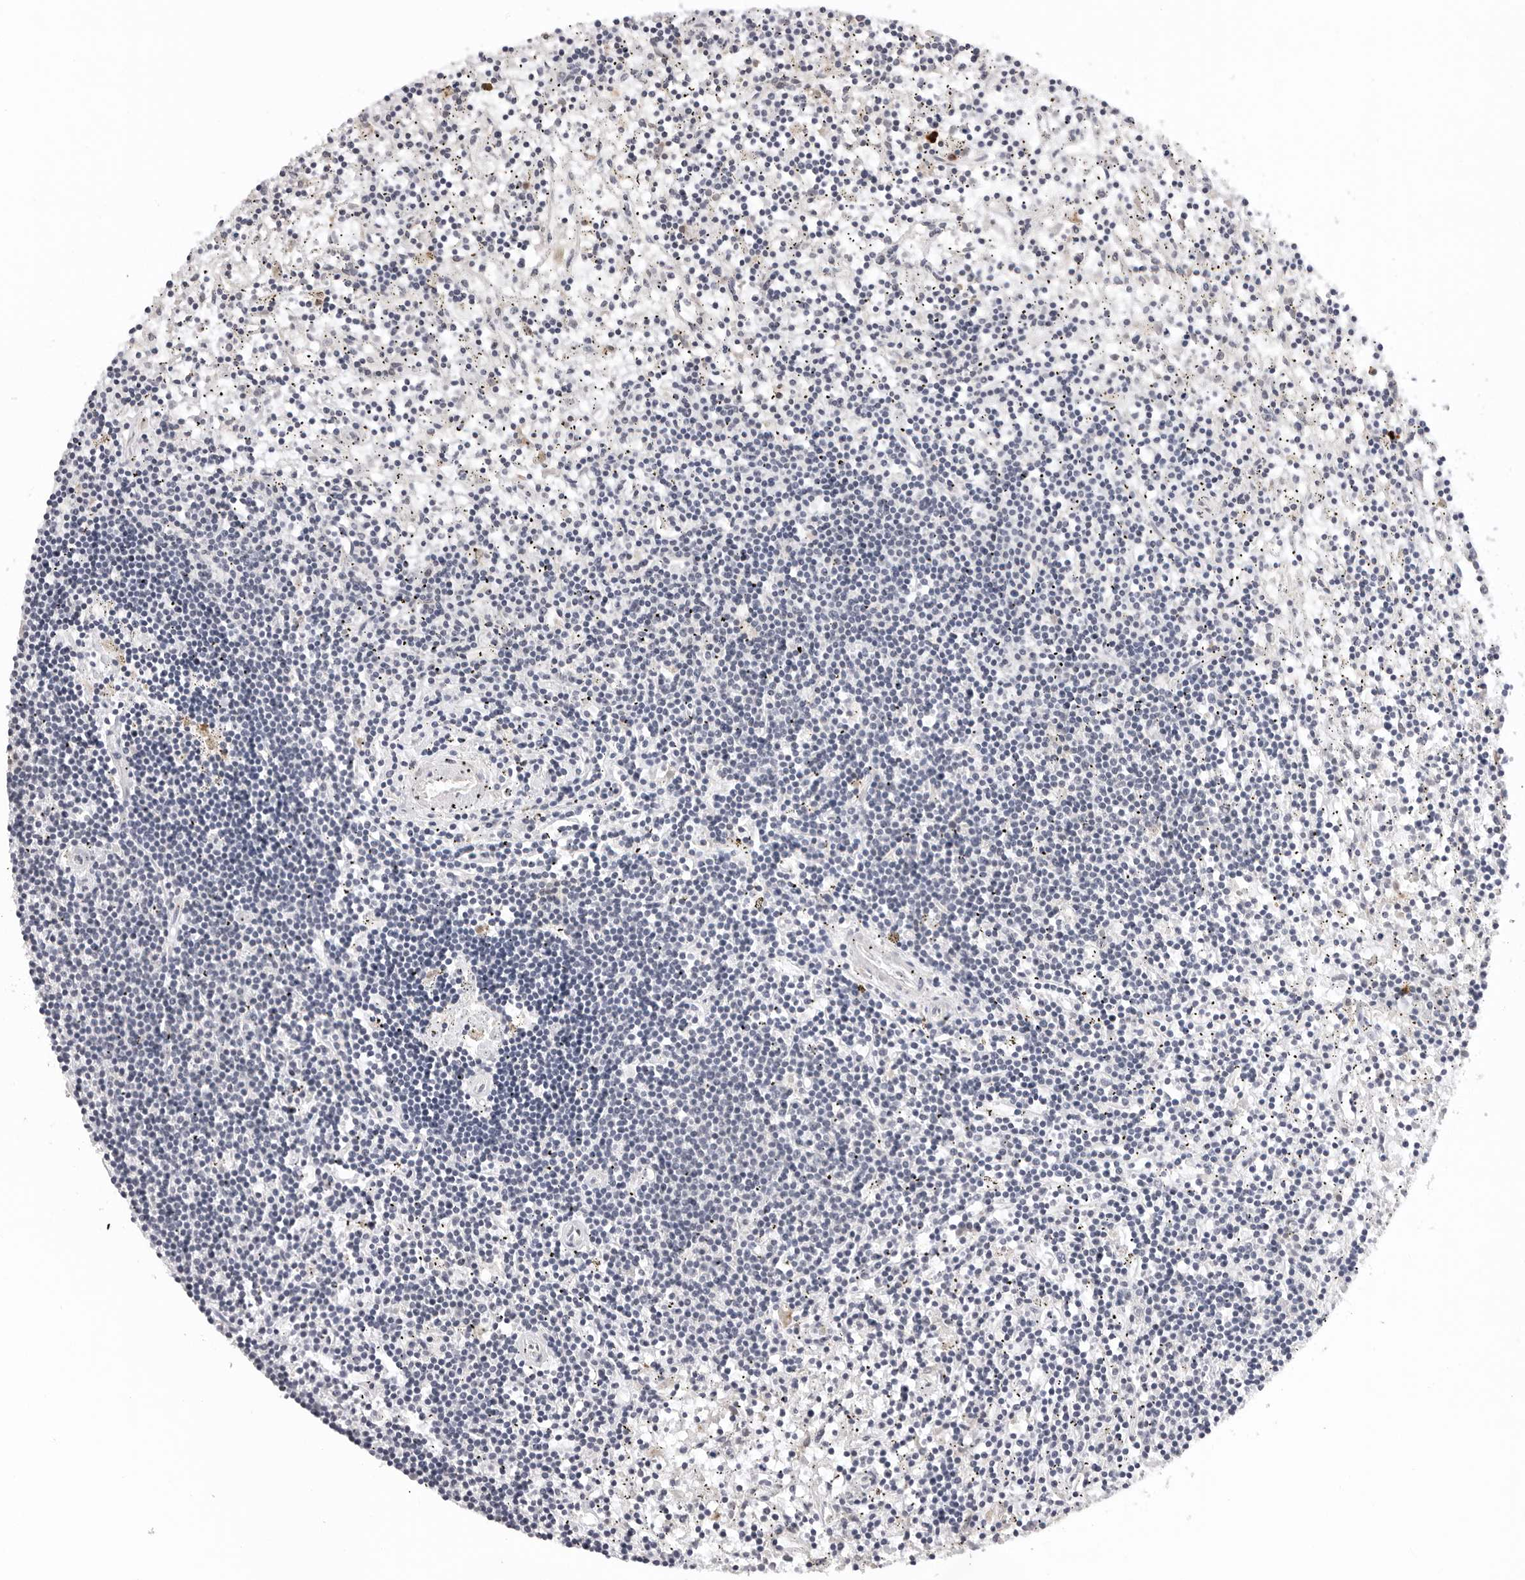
{"staining": {"intensity": "negative", "quantity": "none", "location": "none"}, "tissue": "lymphoma", "cell_type": "Tumor cells", "image_type": "cancer", "snomed": [{"axis": "morphology", "description": "Malignant lymphoma, non-Hodgkin's type, Low grade"}, {"axis": "topography", "description": "Spleen"}], "caption": "There is no significant positivity in tumor cells of low-grade malignant lymphoma, non-Hodgkin's type.", "gene": "IL17RA", "patient": {"sex": "male", "age": 76}}